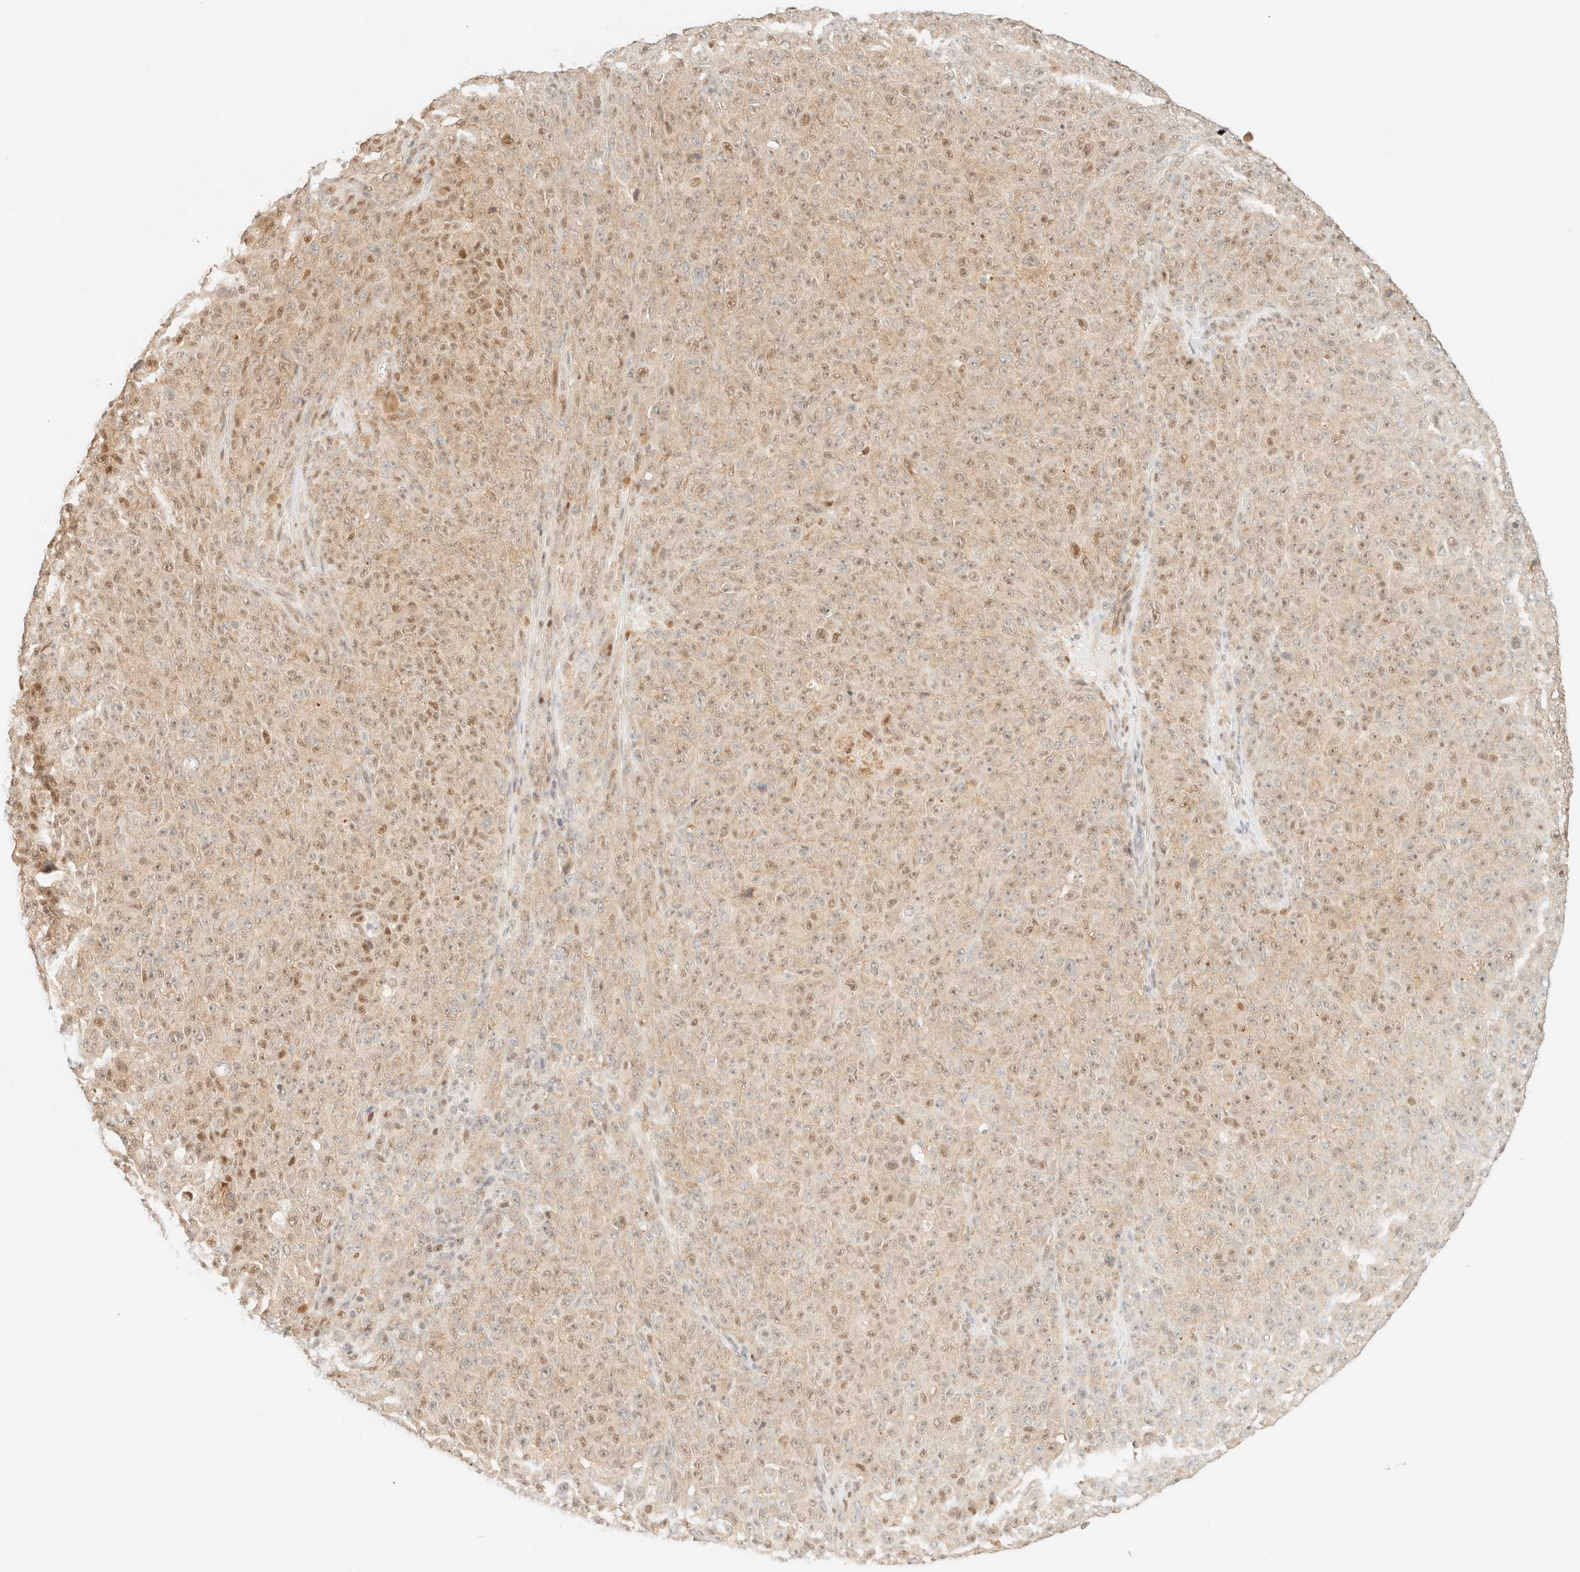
{"staining": {"intensity": "weak", "quantity": ">75%", "location": "cytoplasmic/membranous,nuclear"}, "tissue": "melanoma", "cell_type": "Tumor cells", "image_type": "cancer", "snomed": [{"axis": "morphology", "description": "Malignant melanoma, NOS"}, {"axis": "topography", "description": "Skin"}], "caption": "Protein staining by immunohistochemistry (IHC) shows weak cytoplasmic/membranous and nuclear expression in approximately >75% of tumor cells in melanoma.", "gene": "TSR1", "patient": {"sex": "female", "age": 82}}